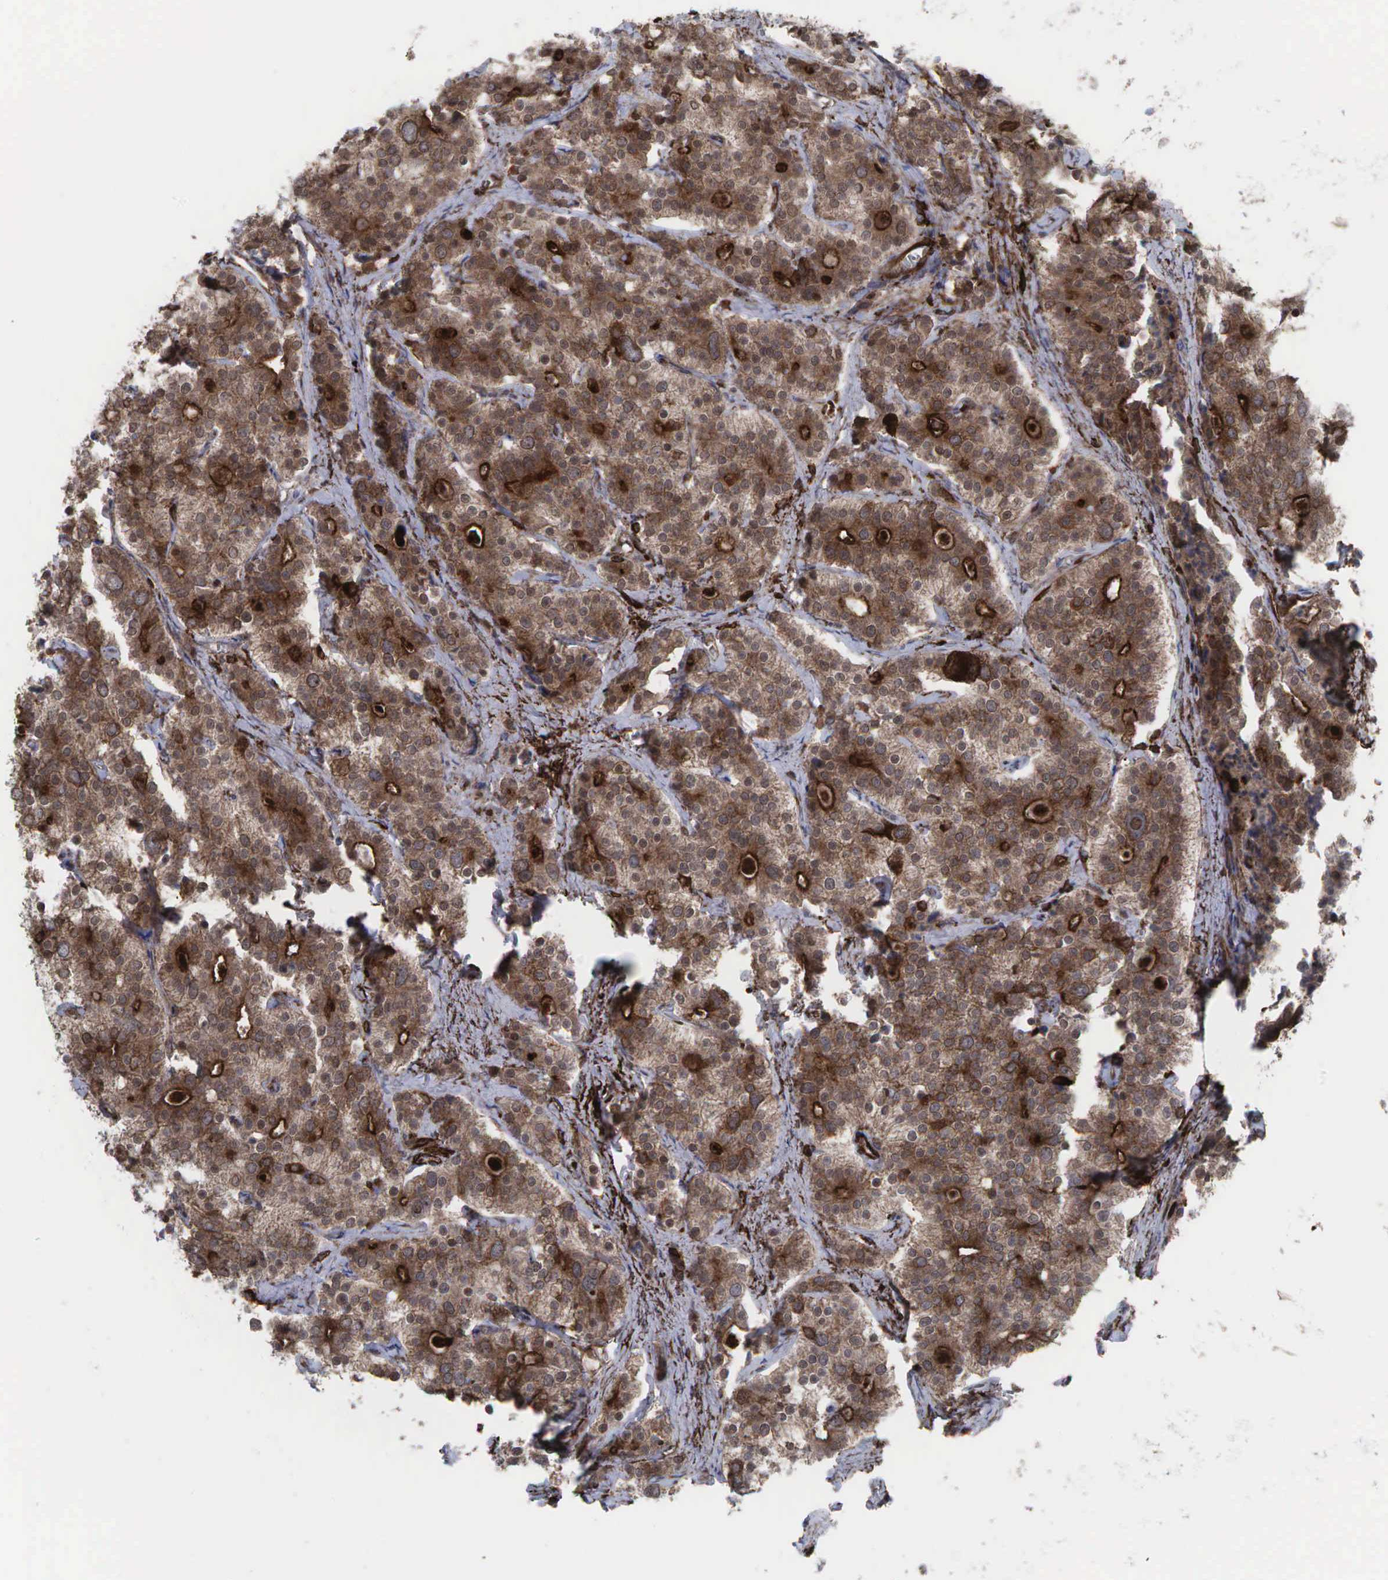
{"staining": {"intensity": "moderate", "quantity": ">75%", "location": "cytoplasmic/membranous,nuclear"}, "tissue": "carcinoid", "cell_type": "Tumor cells", "image_type": "cancer", "snomed": [{"axis": "morphology", "description": "Carcinoid, malignant, NOS"}, {"axis": "topography", "description": "Small intestine"}], "caption": "Malignant carcinoid stained with DAB (3,3'-diaminobenzidine) IHC displays medium levels of moderate cytoplasmic/membranous and nuclear positivity in about >75% of tumor cells. Nuclei are stained in blue.", "gene": "GPRASP1", "patient": {"sex": "male", "age": 63}}